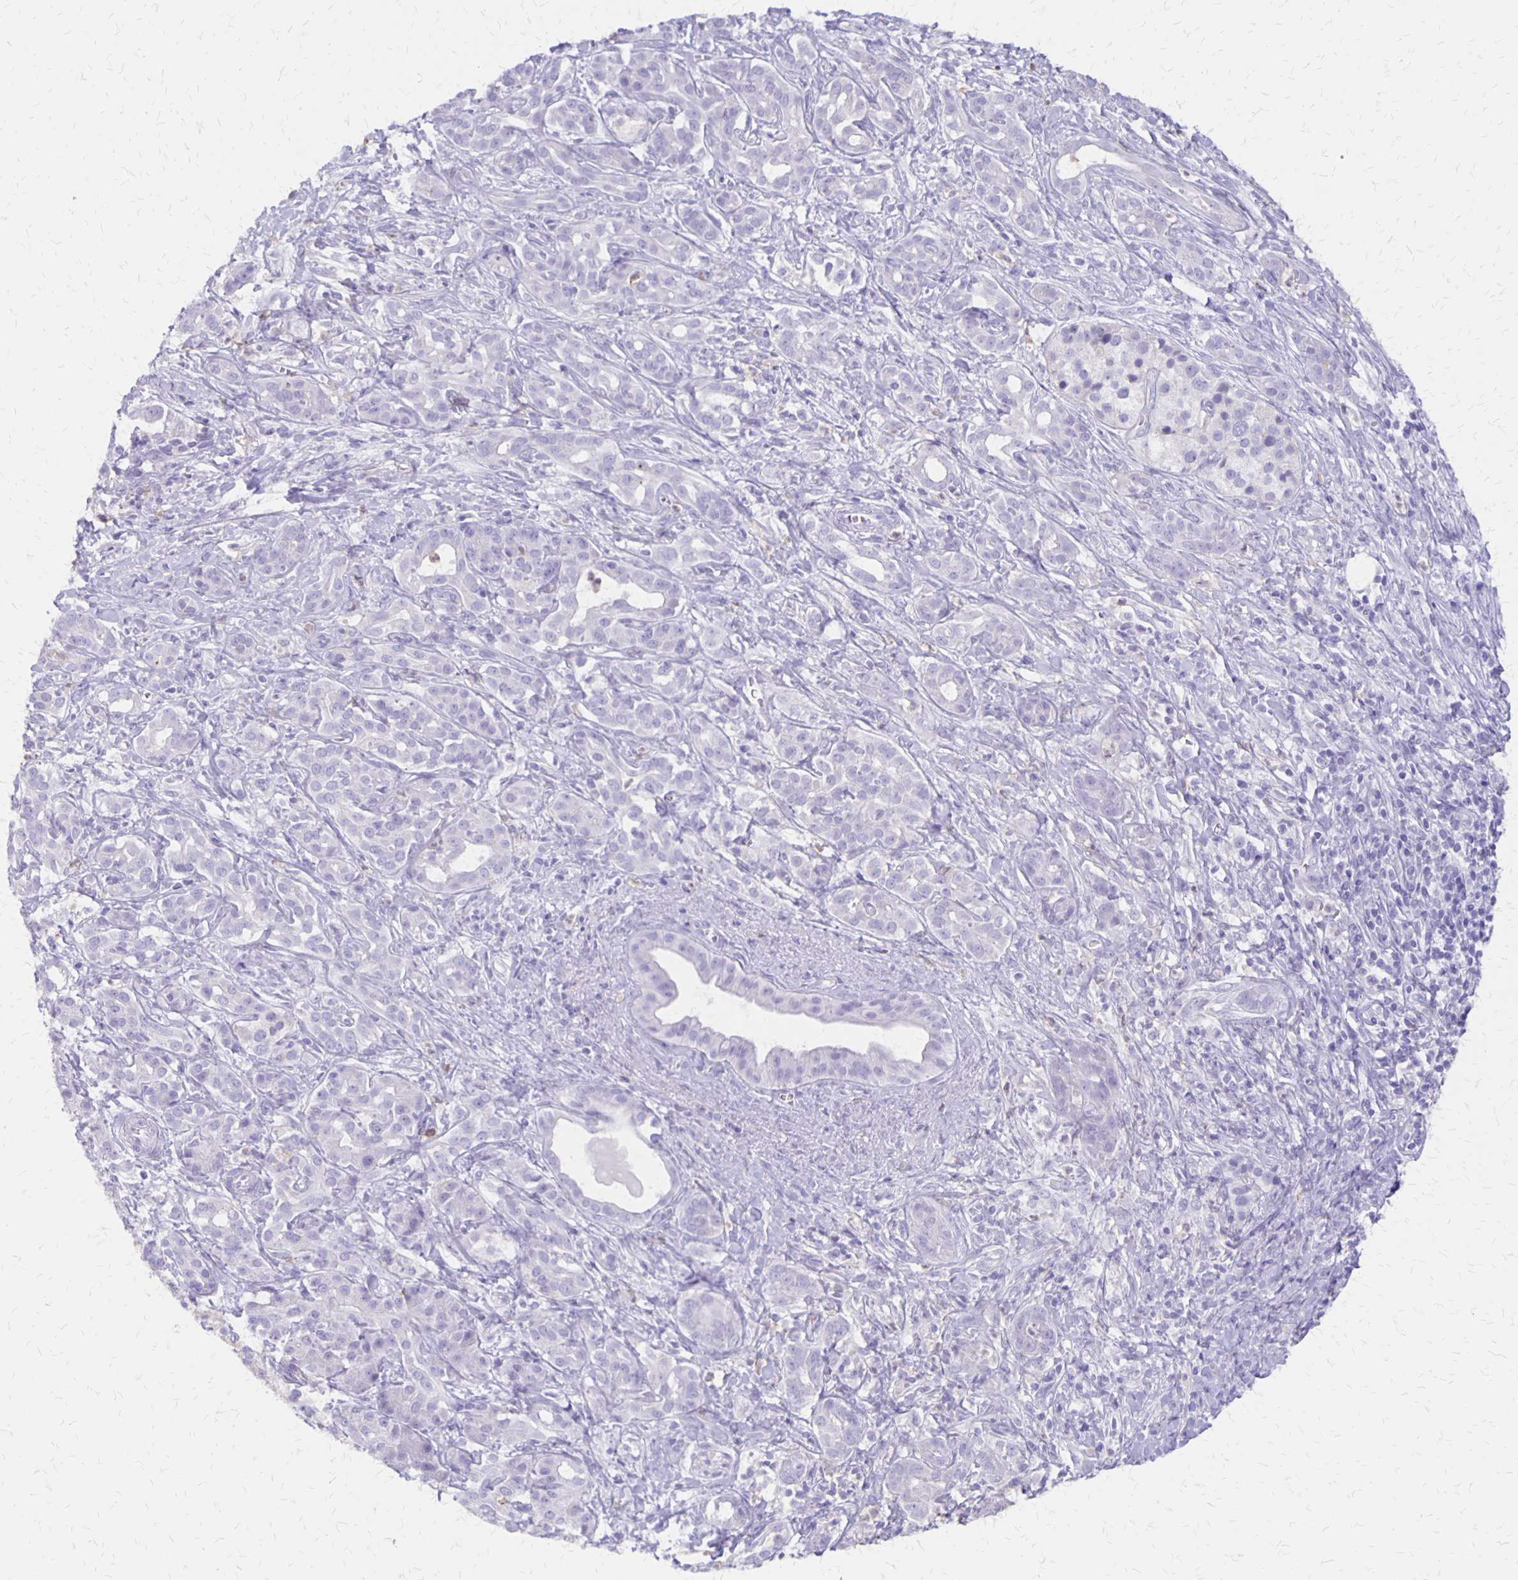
{"staining": {"intensity": "negative", "quantity": "none", "location": "none"}, "tissue": "pancreatic cancer", "cell_type": "Tumor cells", "image_type": "cancer", "snomed": [{"axis": "morphology", "description": "Adenocarcinoma, NOS"}, {"axis": "topography", "description": "Pancreas"}], "caption": "Tumor cells show no significant expression in pancreatic cancer.", "gene": "SEPTIN5", "patient": {"sex": "male", "age": 61}}